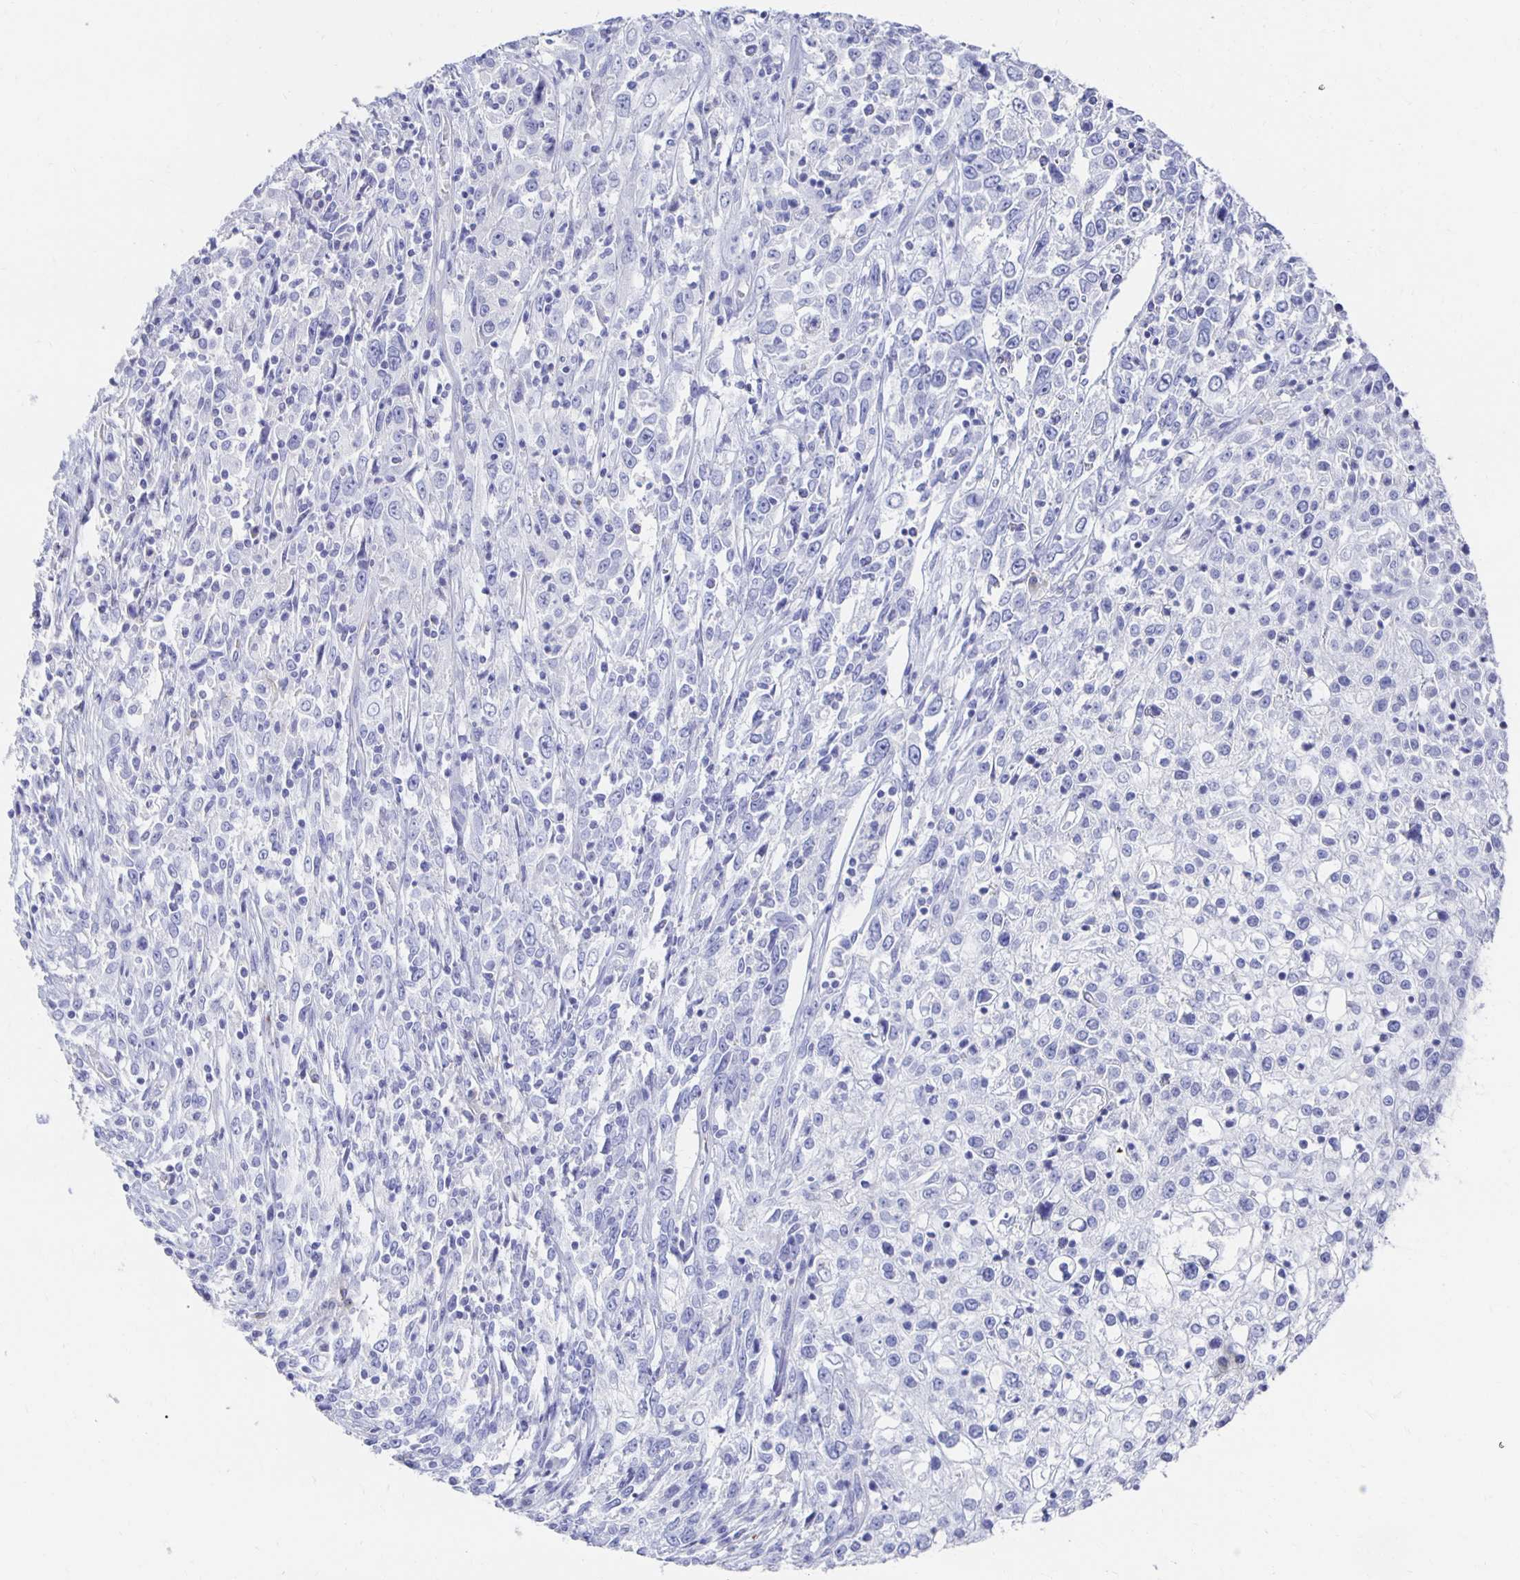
{"staining": {"intensity": "negative", "quantity": "none", "location": "none"}, "tissue": "cervical cancer", "cell_type": "Tumor cells", "image_type": "cancer", "snomed": [{"axis": "morphology", "description": "Adenocarcinoma, NOS"}, {"axis": "topography", "description": "Cervix"}], "caption": "Immunohistochemical staining of human cervical cancer reveals no significant expression in tumor cells.", "gene": "PRDM7", "patient": {"sex": "female", "age": 40}}